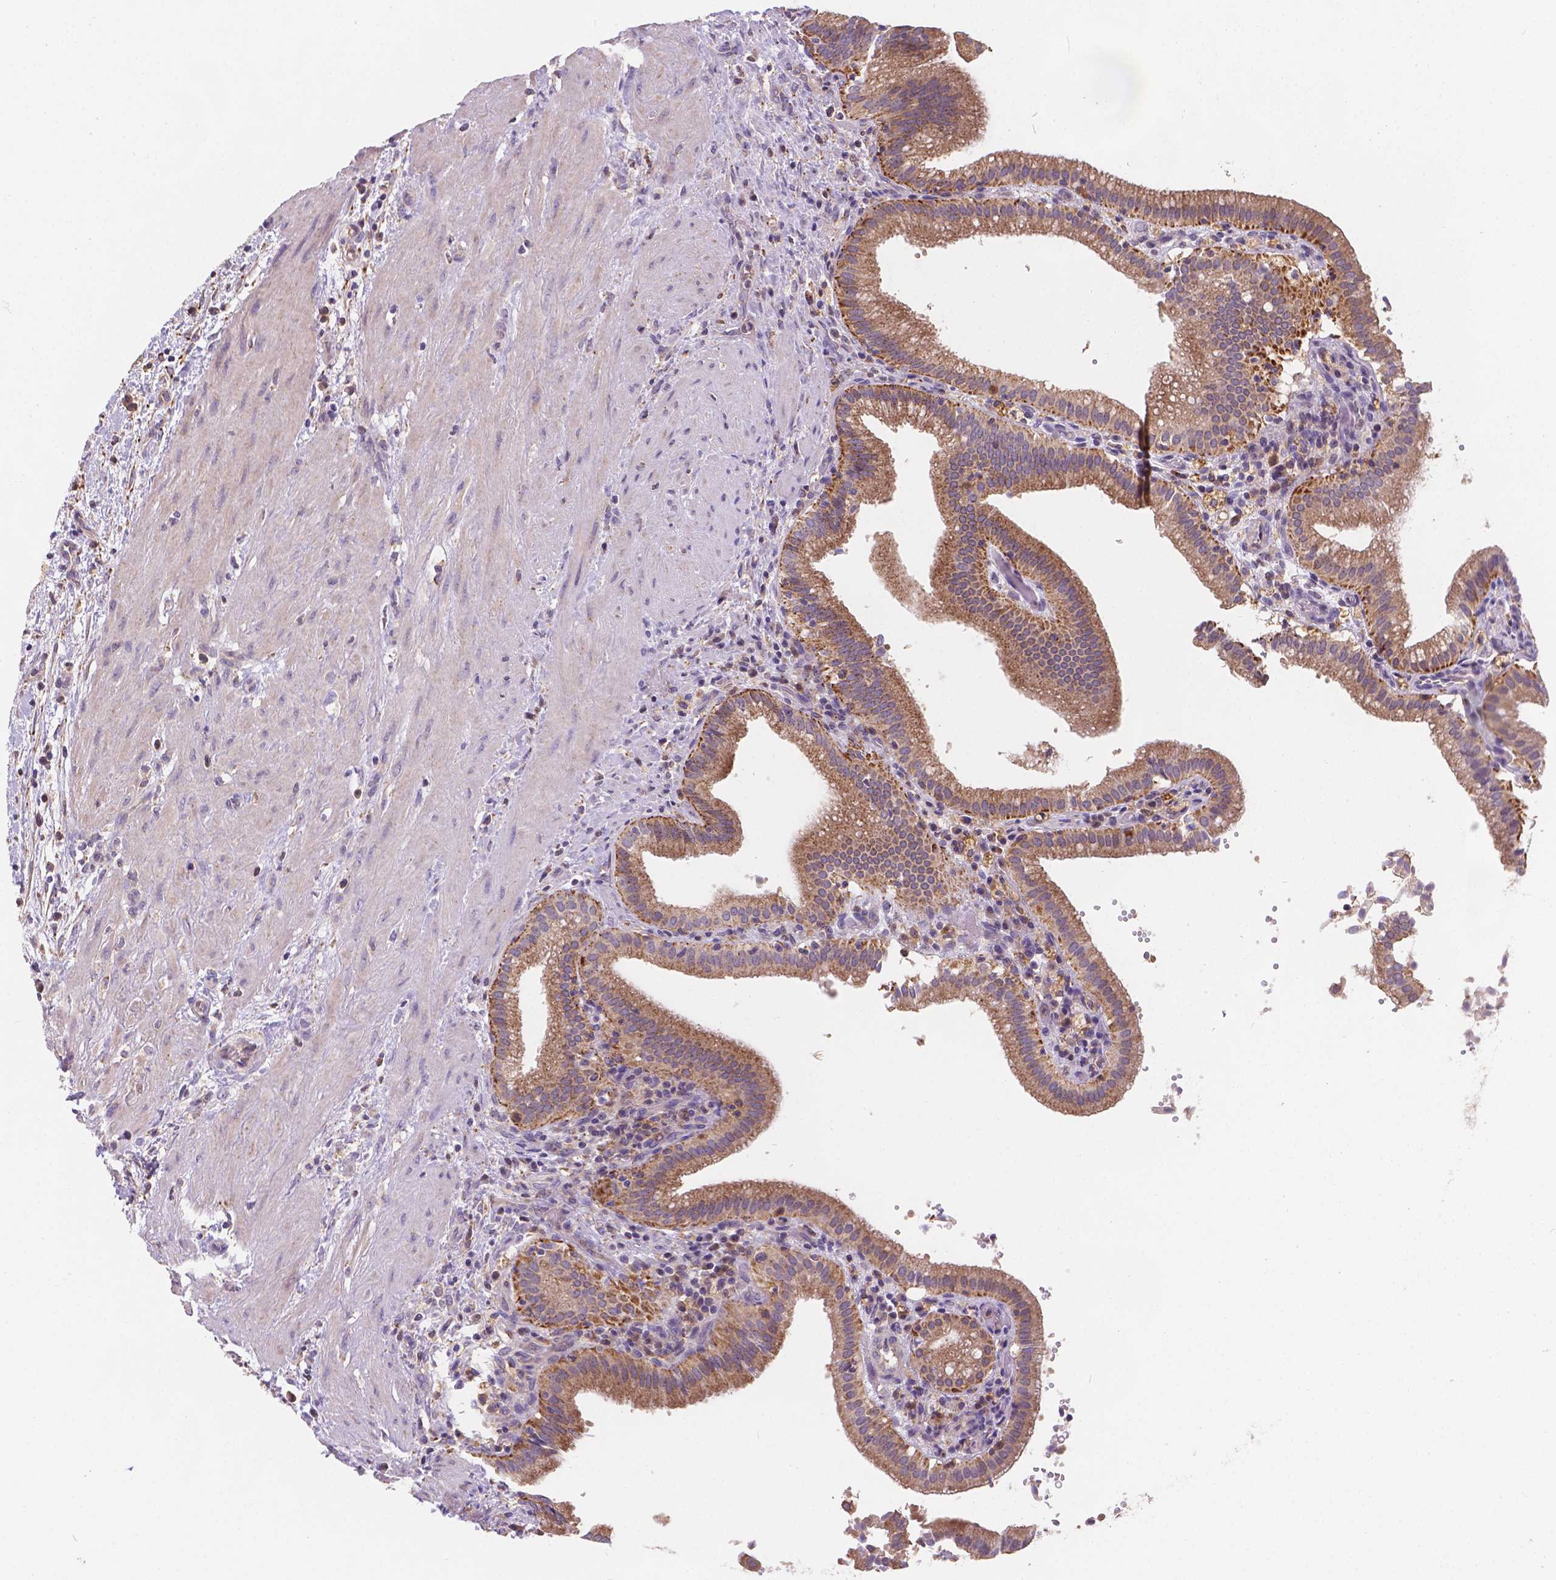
{"staining": {"intensity": "strong", "quantity": "<25%", "location": "cytoplasmic/membranous"}, "tissue": "gallbladder", "cell_type": "Glandular cells", "image_type": "normal", "snomed": [{"axis": "morphology", "description": "Normal tissue, NOS"}, {"axis": "topography", "description": "Gallbladder"}], "caption": "Immunohistochemistry (IHC) of benign human gallbladder displays medium levels of strong cytoplasmic/membranous positivity in approximately <25% of glandular cells.", "gene": "CDK10", "patient": {"sex": "male", "age": 42}}